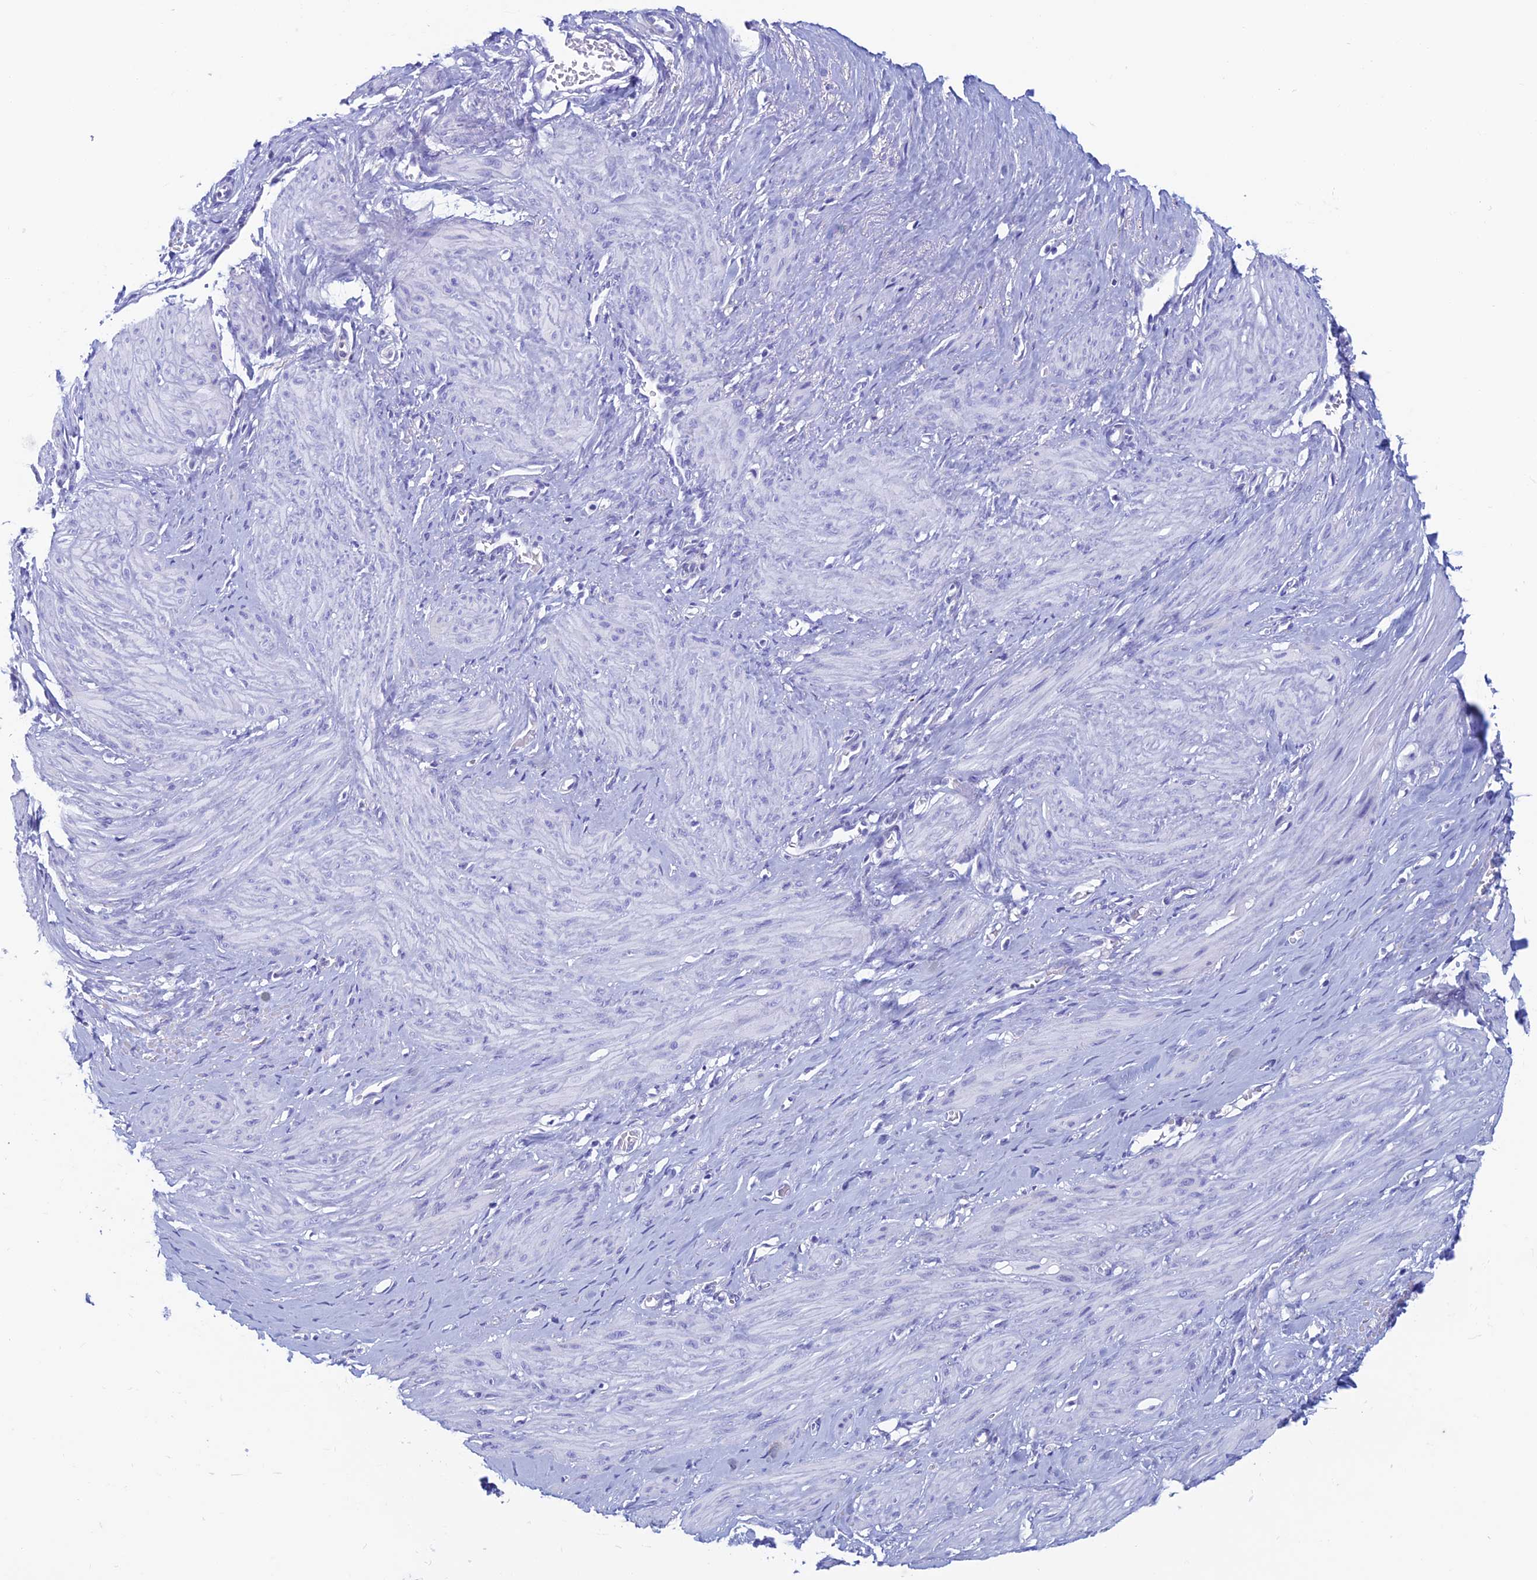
{"staining": {"intensity": "negative", "quantity": "none", "location": "none"}, "tissue": "smooth muscle", "cell_type": "Smooth muscle cells", "image_type": "normal", "snomed": [{"axis": "morphology", "description": "Normal tissue, NOS"}, {"axis": "topography", "description": "Endometrium"}], "caption": "Immunohistochemistry of normal smooth muscle exhibits no positivity in smooth muscle cells.", "gene": "KCNK17", "patient": {"sex": "female", "age": 33}}